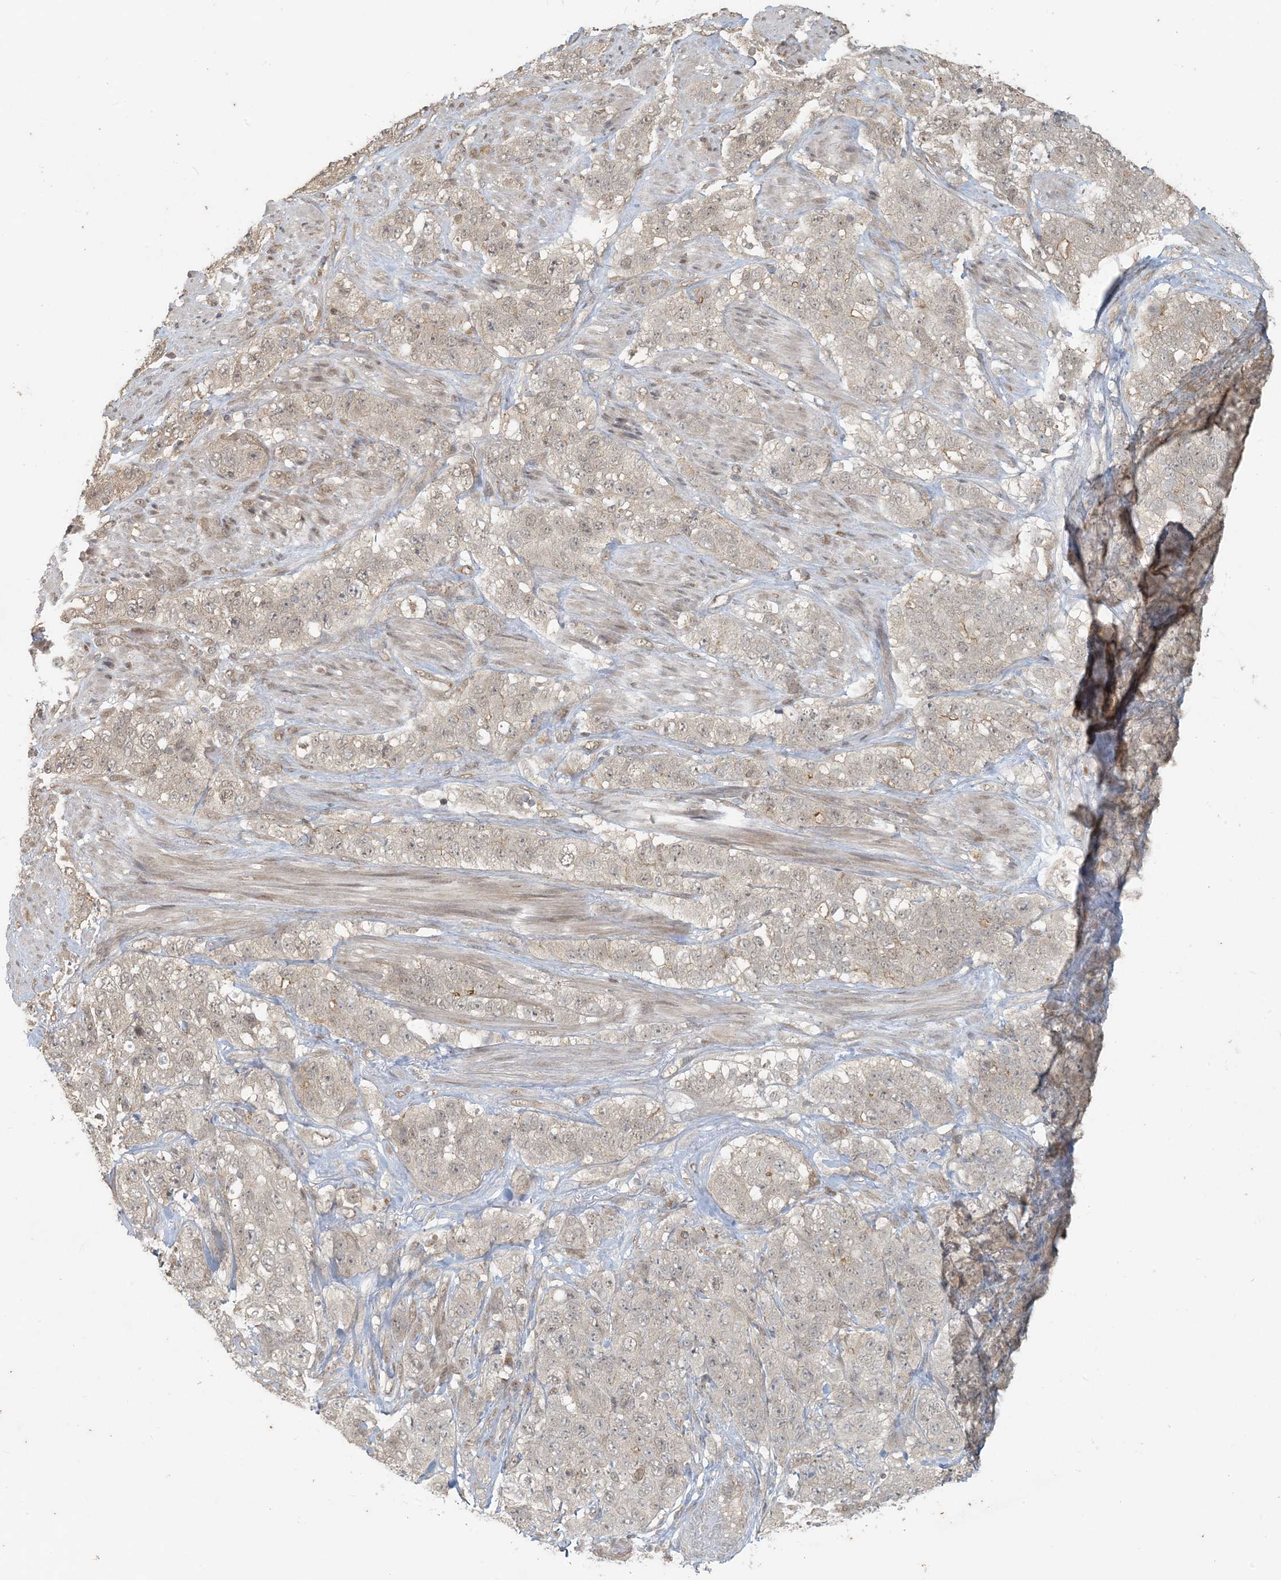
{"staining": {"intensity": "weak", "quantity": ">75%", "location": "cytoplasmic/membranous"}, "tissue": "stomach cancer", "cell_type": "Tumor cells", "image_type": "cancer", "snomed": [{"axis": "morphology", "description": "Adenocarcinoma, NOS"}, {"axis": "topography", "description": "Stomach"}], "caption": "Stomach cancer (adenocarcinoma) was stained to show a protein in brown. There is low levels of weak cytoplasmic/membranous positivity in about >75% of tumor cells. Immunohistochemistry (ihc) stains the protein of interest in brown and the nuclei are stained blue.", "gene": "BCORL1", "patient": {"sex": "male", "age": 48}}